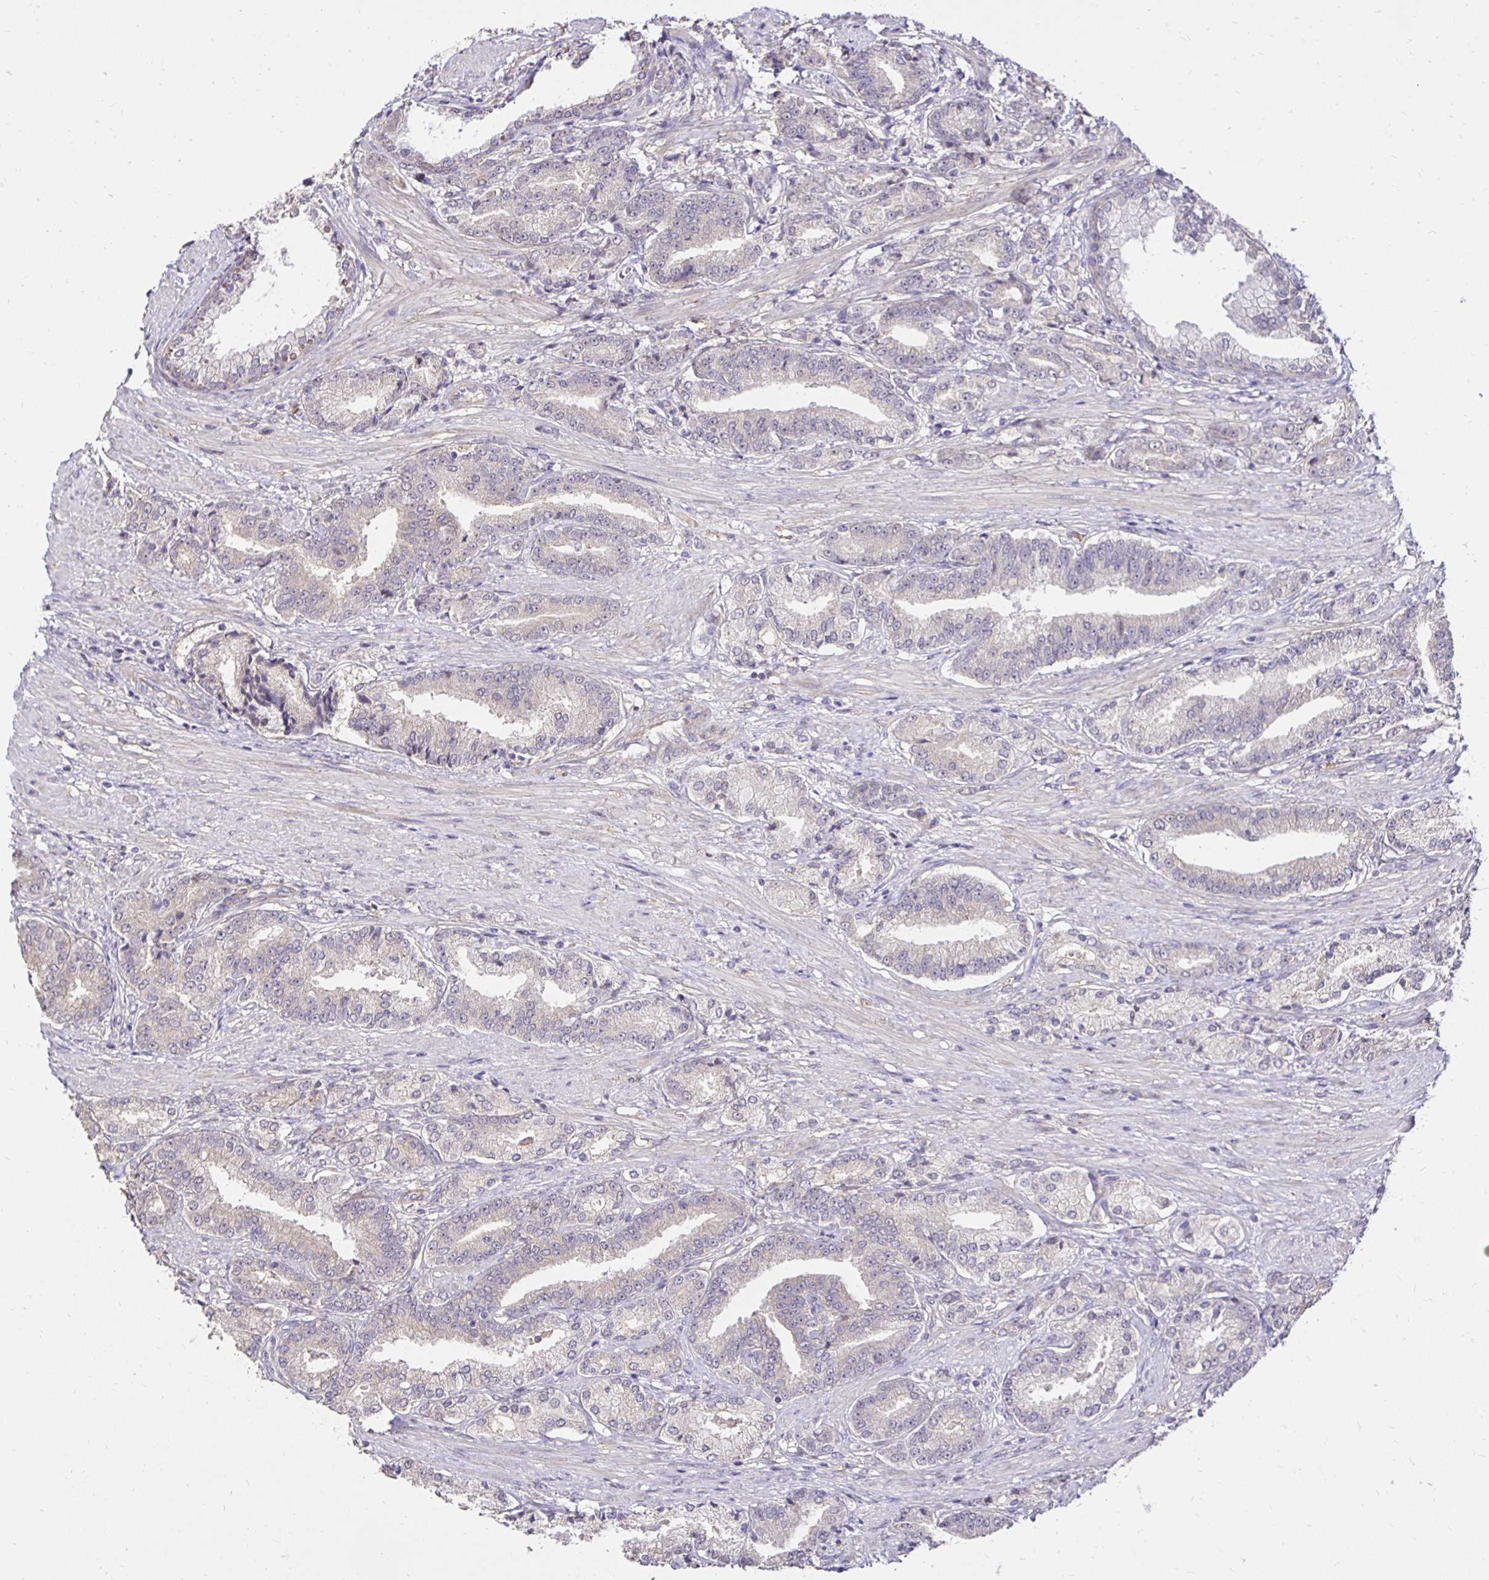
{"staining": {"intensity": "weak", "quantity": "<25%", "location": "cytoplasmic/membranous"}, "tissue": "prostate cancer", "cell_type": "Tumor cells", "image_type": "cancer", "snomed": [{"axis": "morphology", "description": "Adenocarcinoma, High grade"}, {"axis": "topography", "description": "Prostate and seminal vesicle, NOS"}], "caption": "Tumor cells show no significant expression in prostate adenocarcinoma (high-grade). The staining was performed using DAB (3,3'-diaminobenzidine) to visualize the protein expression in brown, while the nuclei were stained in blue with hematoxylin (Magnification: 20x).", "gene": "PNPLA3", "patient": {"sex": "male", "age": 61}}